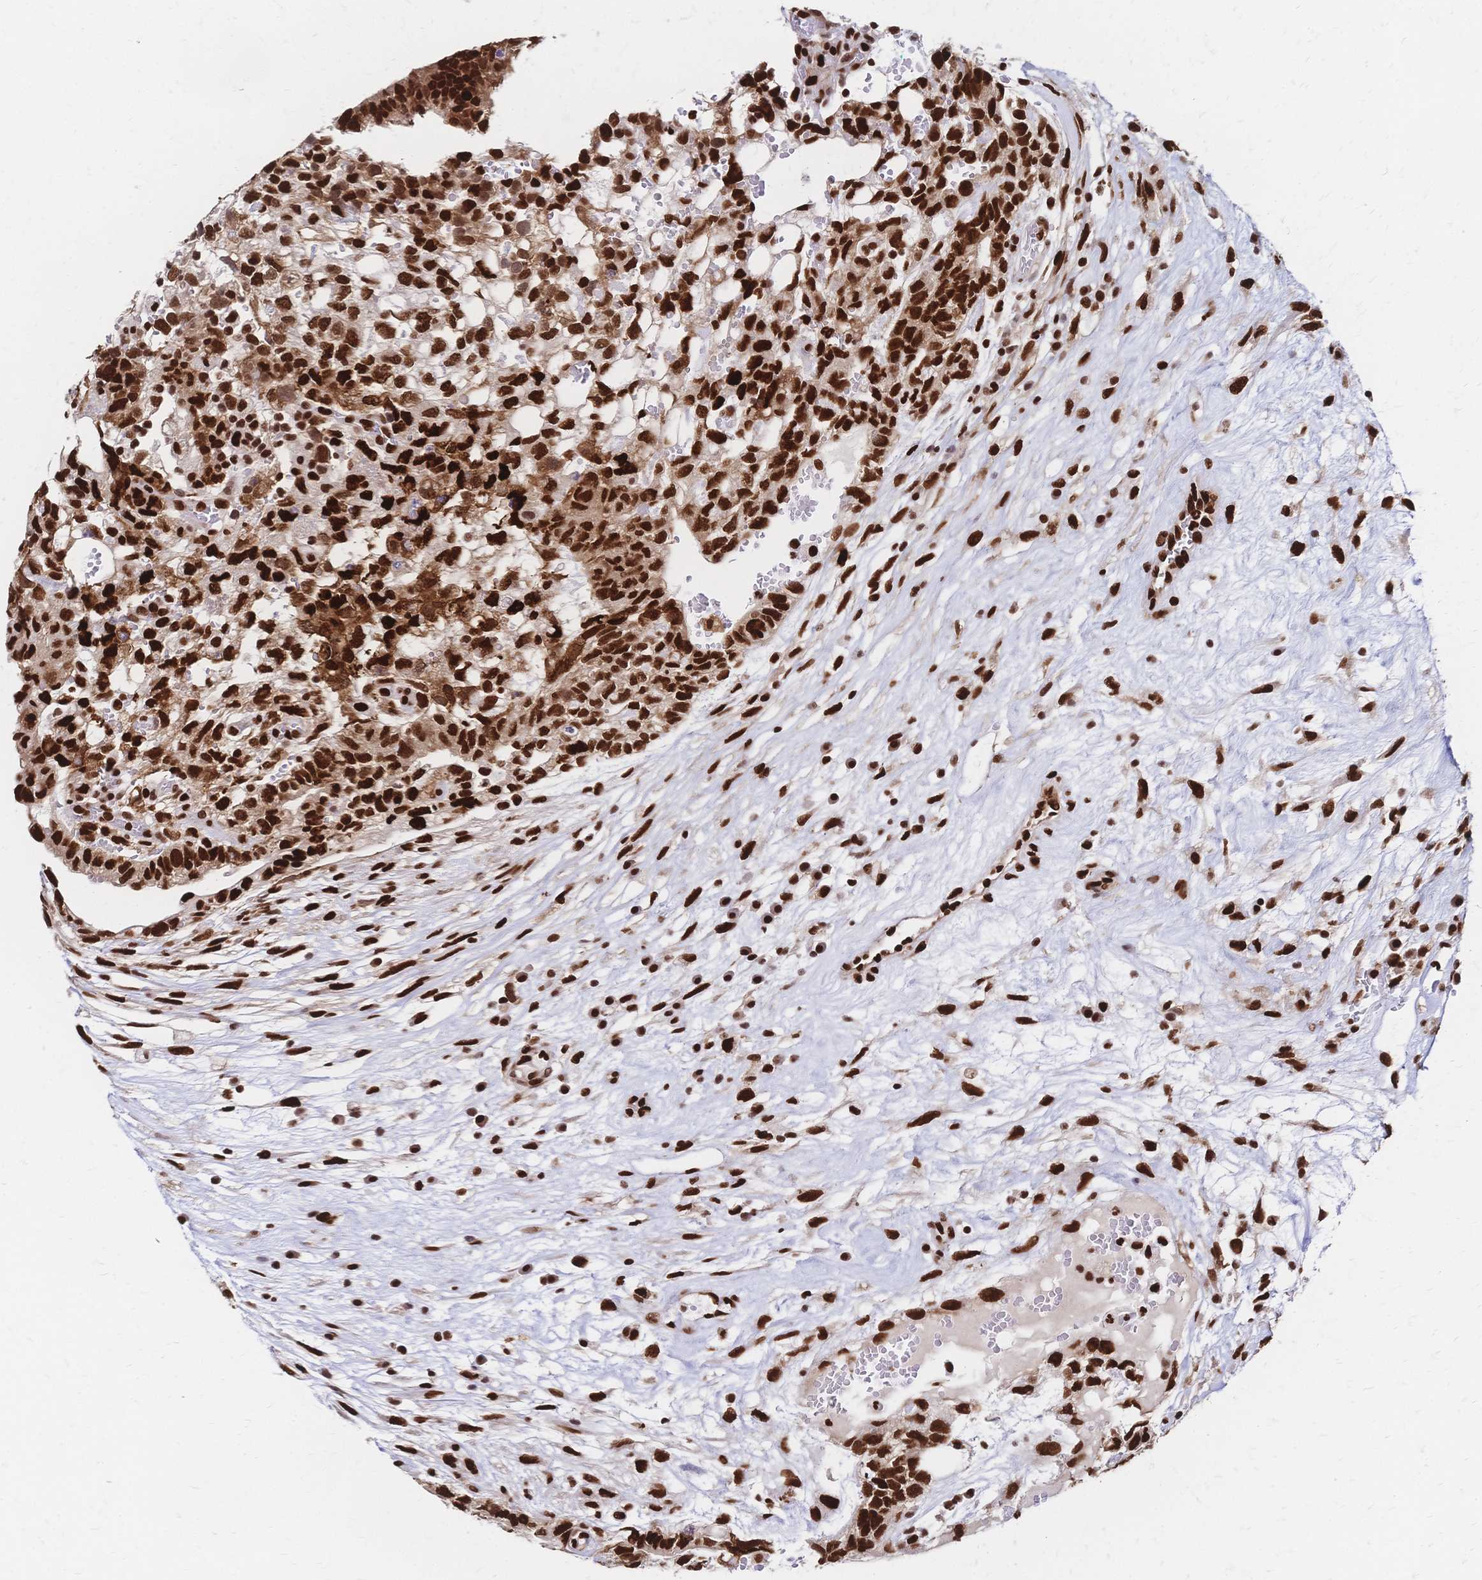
{"staining": {"intensity": "strong", "quantity": ">75%", "location": "nuclear"}, "tissue": "testis cancer", "cell_type": "Tumor cells", "image_type": "cancer", "snomed": [{"axis": "morphology", "description": "Normal tissue, NOS"}, {"axis": "morphology", "description": "Carcinoma, Embryonal, NOS"}, {"axis": "topography", "description": "Testis"}], "caption": "DAB immunohistochemical staining of testis embryonal carcinoma reveals strong nuclear protein expression in approximately >75% of tumor cells.", "gene": "HDGF", "patient": {"sex": "male", "age": 32}}